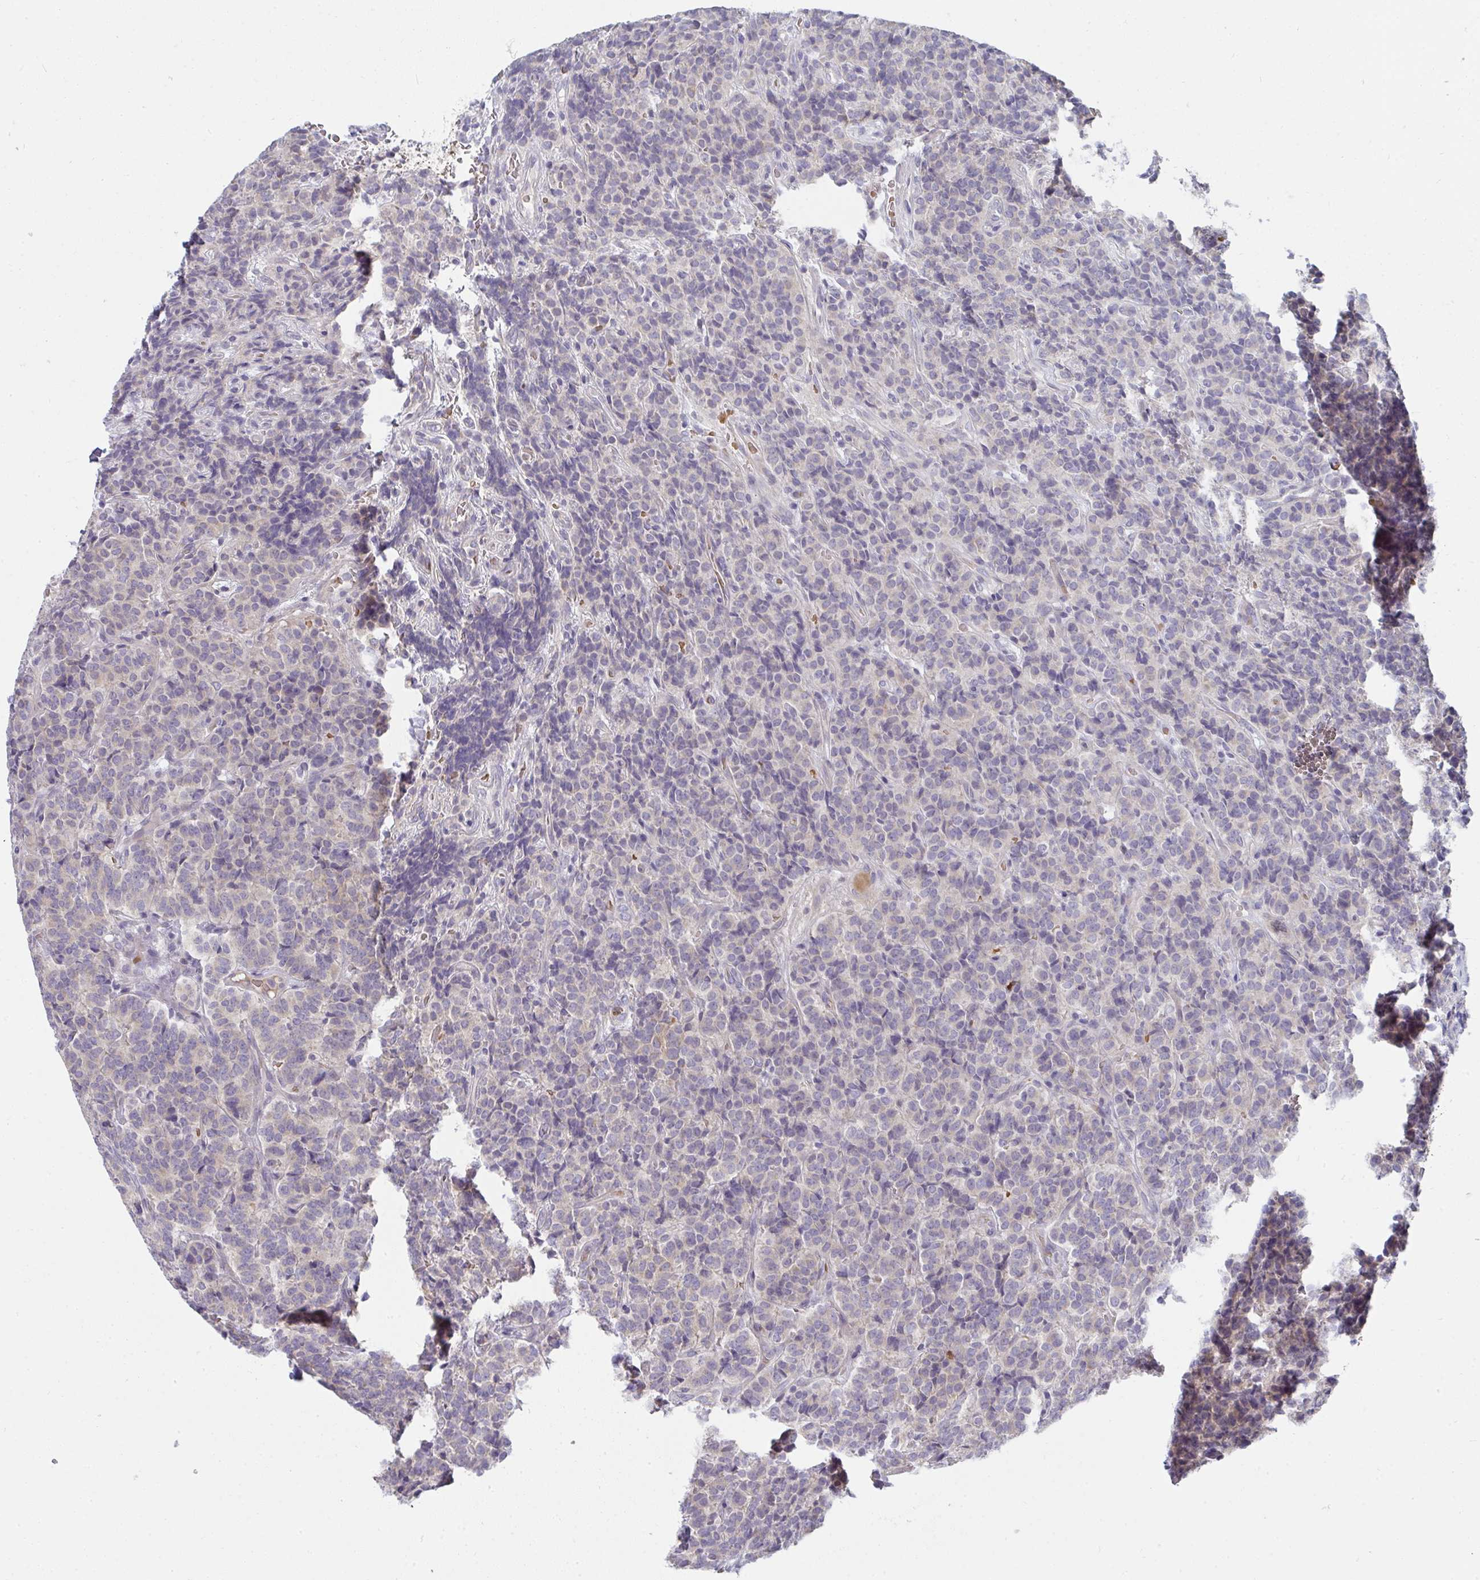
{"staining": {"intensity": "negative", "quantity": "none", "location": "none"}, "tissue": "carcinoid", "cell_type": "Tumor cells", "image_type": "cancer", "snomed": [{"axis": "morphology", "description": "Carcinoid, malignant, NOS"}, {"axis": "topography", "description": "Pancreas"}], "caption": "An IHC photomicrograph of carcinoid is shown. There is no staining in tumor cells of carcinoid.", "gene": "SHB", "patient": {"sex": "male", "age": 36}}